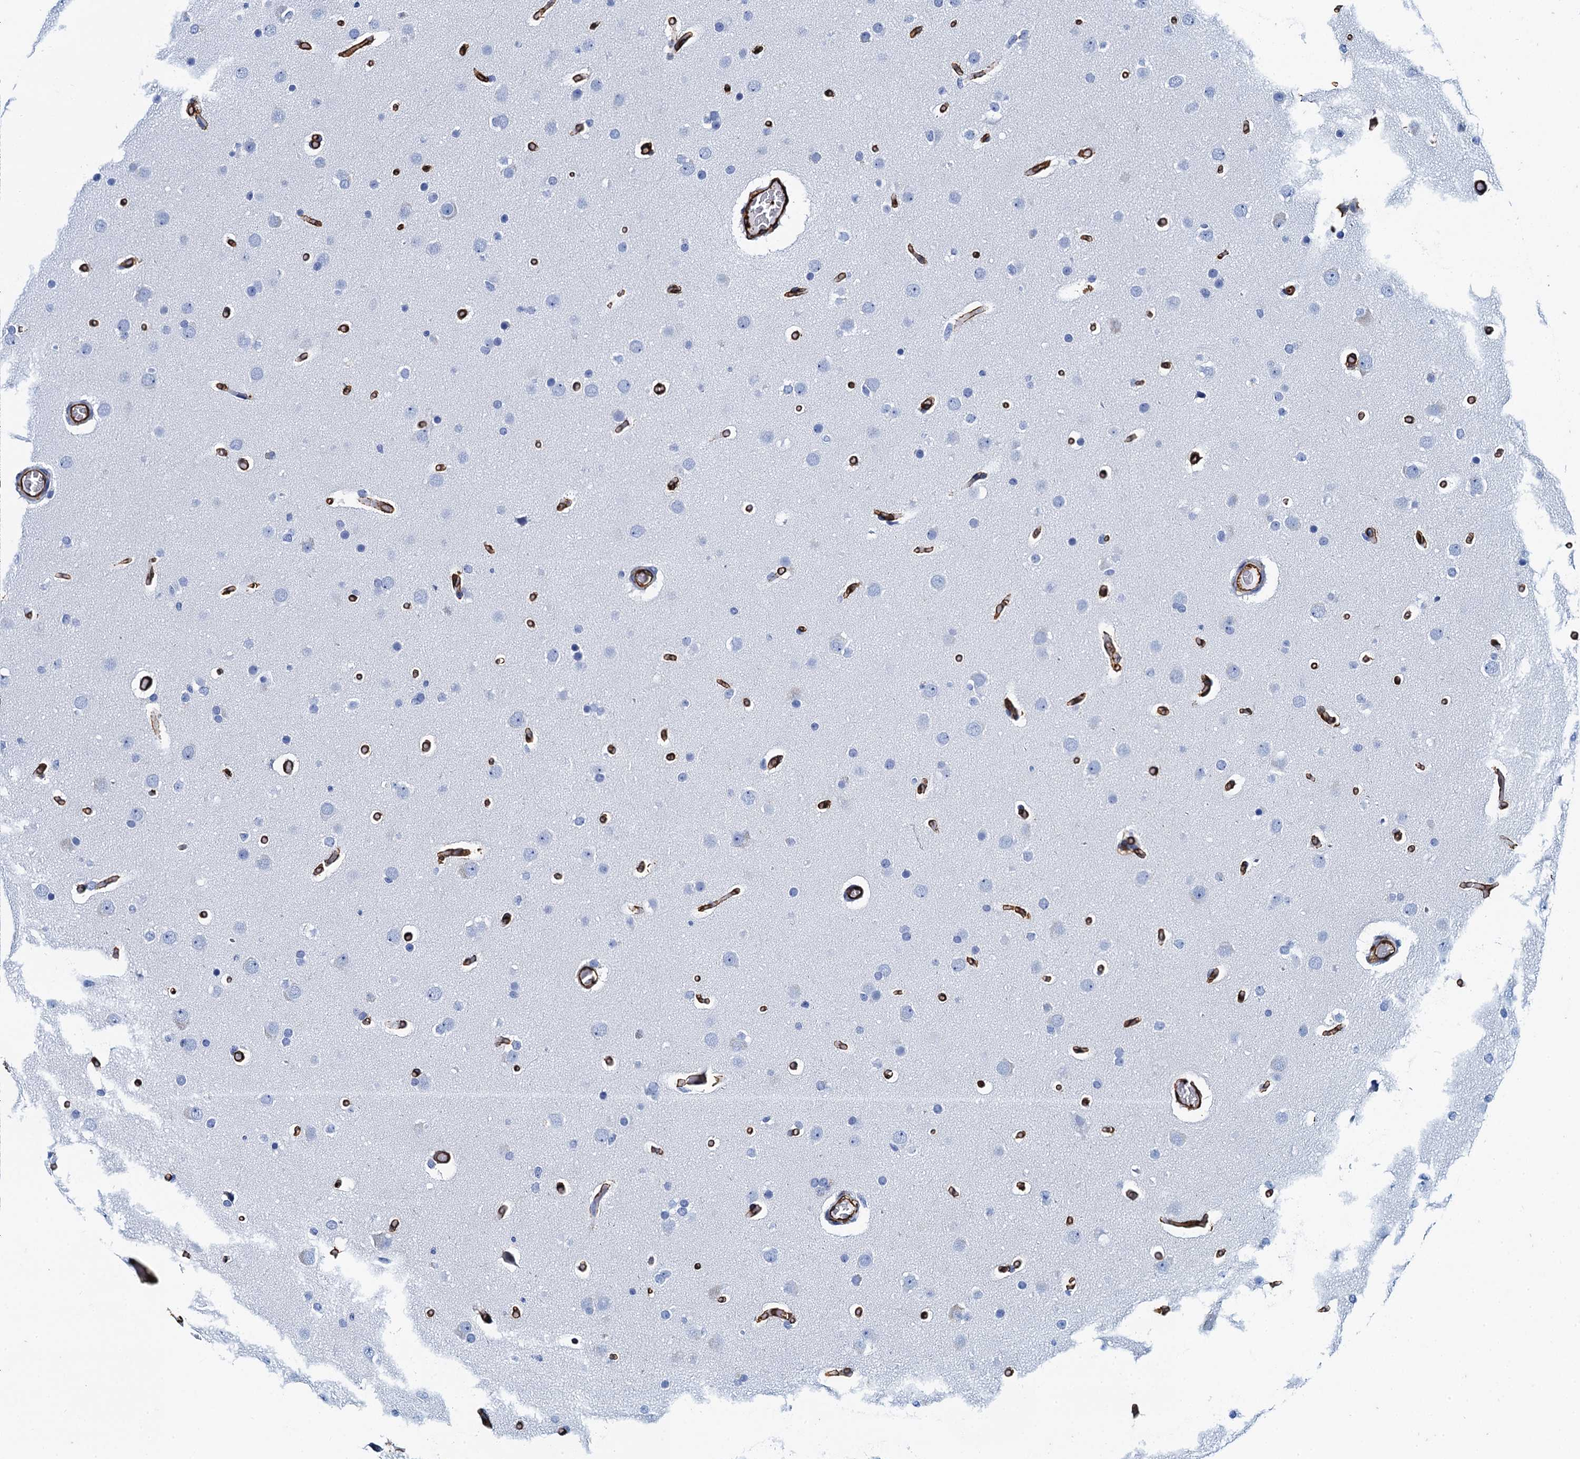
{"staining": {"intensity": "negative", "quantity": "none", "location": "none"}, "tissue": "glioma", "cell_type": "Tumor cells", "image_type": "cancer", "snomed": [{"axis": "morphology", "description": "Glioma, malignant, High grade"}, {"axis": "topography", "description": "Cerebral cortex"}], "caption": "This micrograph is of glioma stained with IHC to label a protein in brown with the nuclei are counter-stained blue. There is no expression in tumor cells.", "gene": "CAVIN2", "patient": {"sex": "female", "age": 36}}